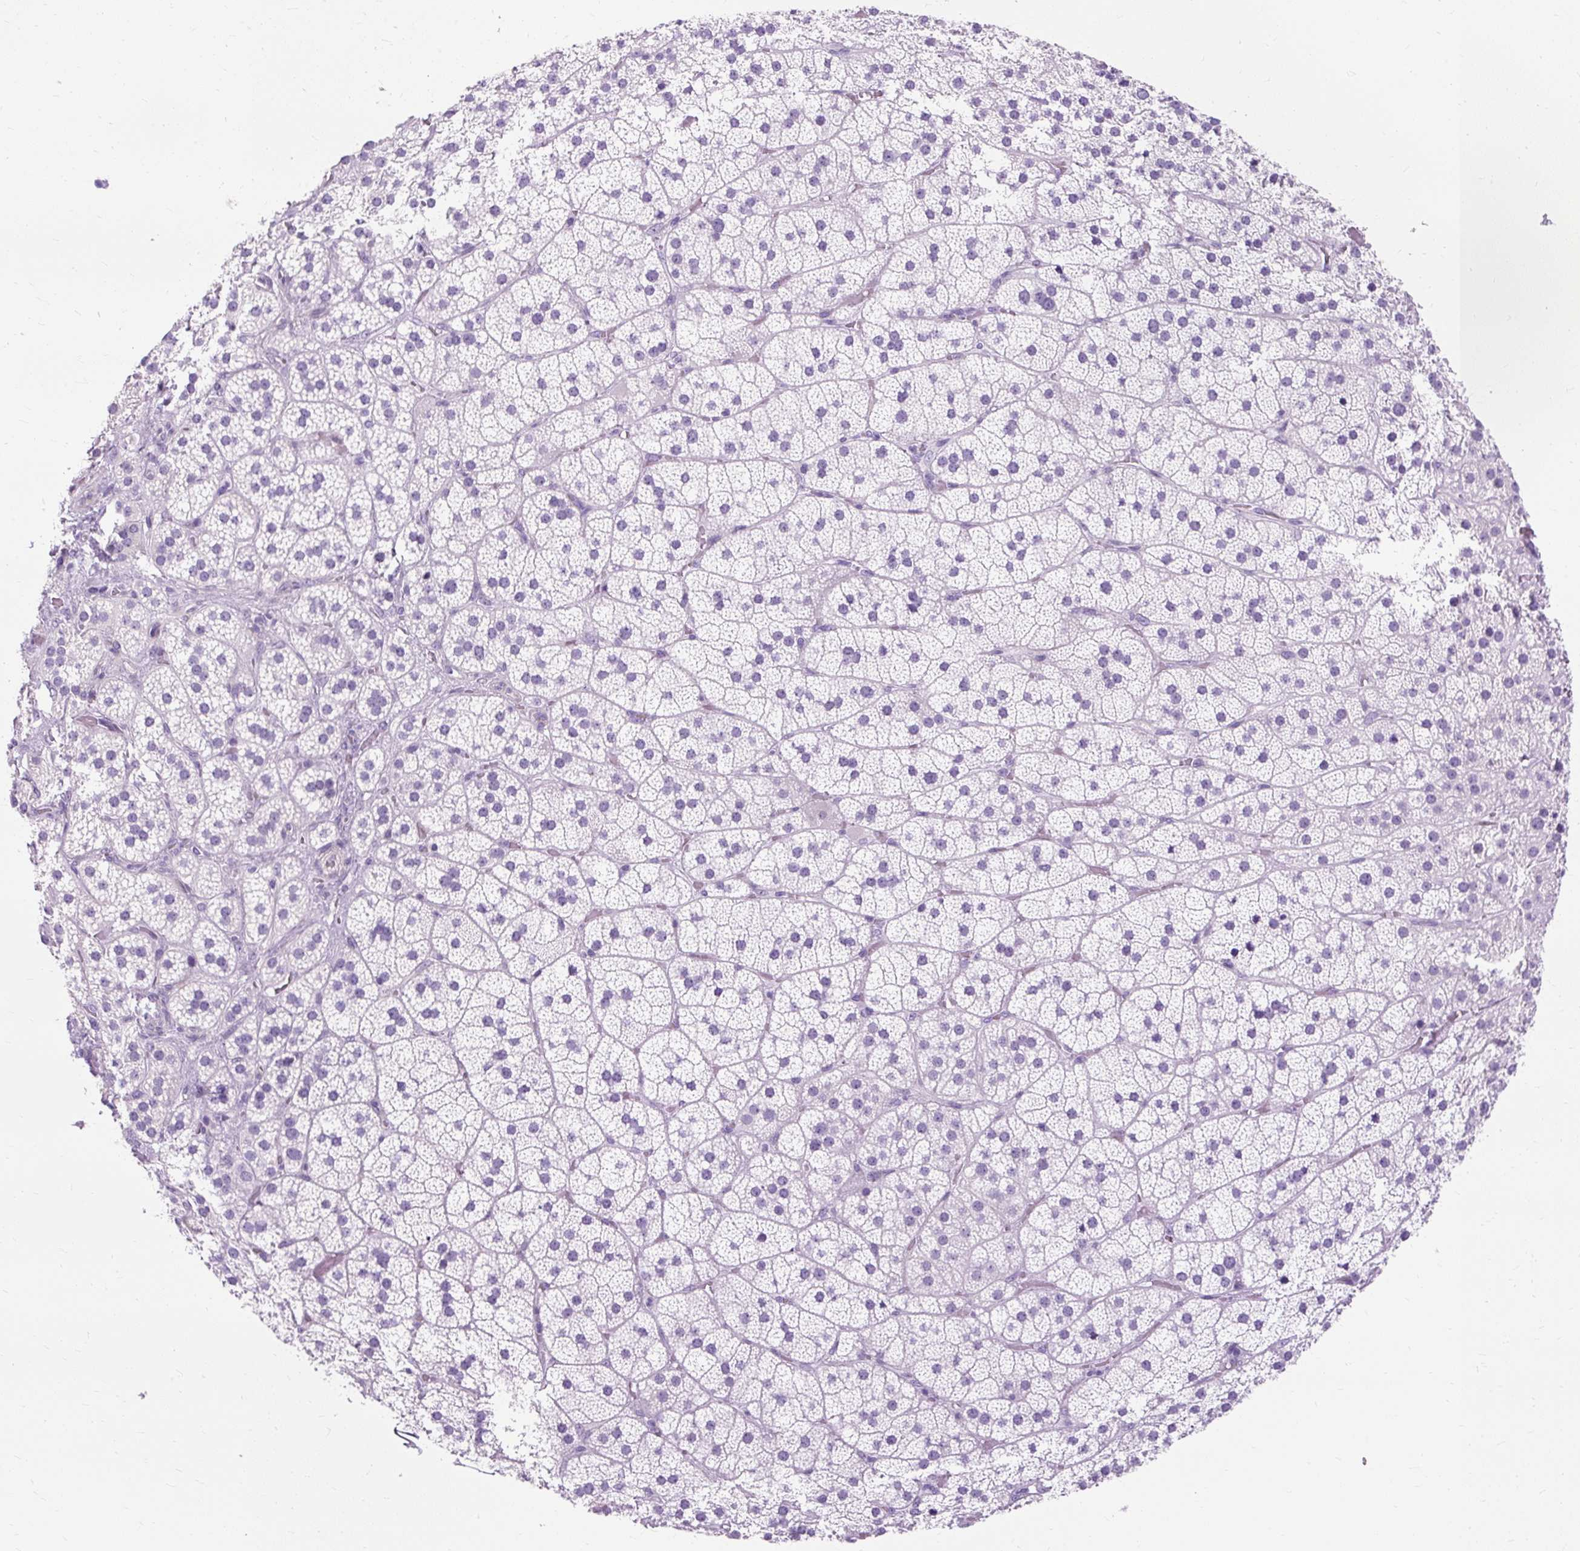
{"staining": {"intensity": "negative", "quantity": "none", "location": "none"}, "tissue": "adrenal gland", "cell_type": "Glandular cells", "image_type": "normal", "snomed": [{"axis": "morphology", "description": "Normal tissue, NOS"}, {"axis": "topography", "description": "Adrenal gland"}], "caption": "High magnification brightfield microscopy of benign adrenal gland stained with DAB (brown) and counterstained with hematoxylin (blue): glandular cells show no significant positivity.", "gene": "TMEM89", "patient": {"sex": "male", "age": 57}}